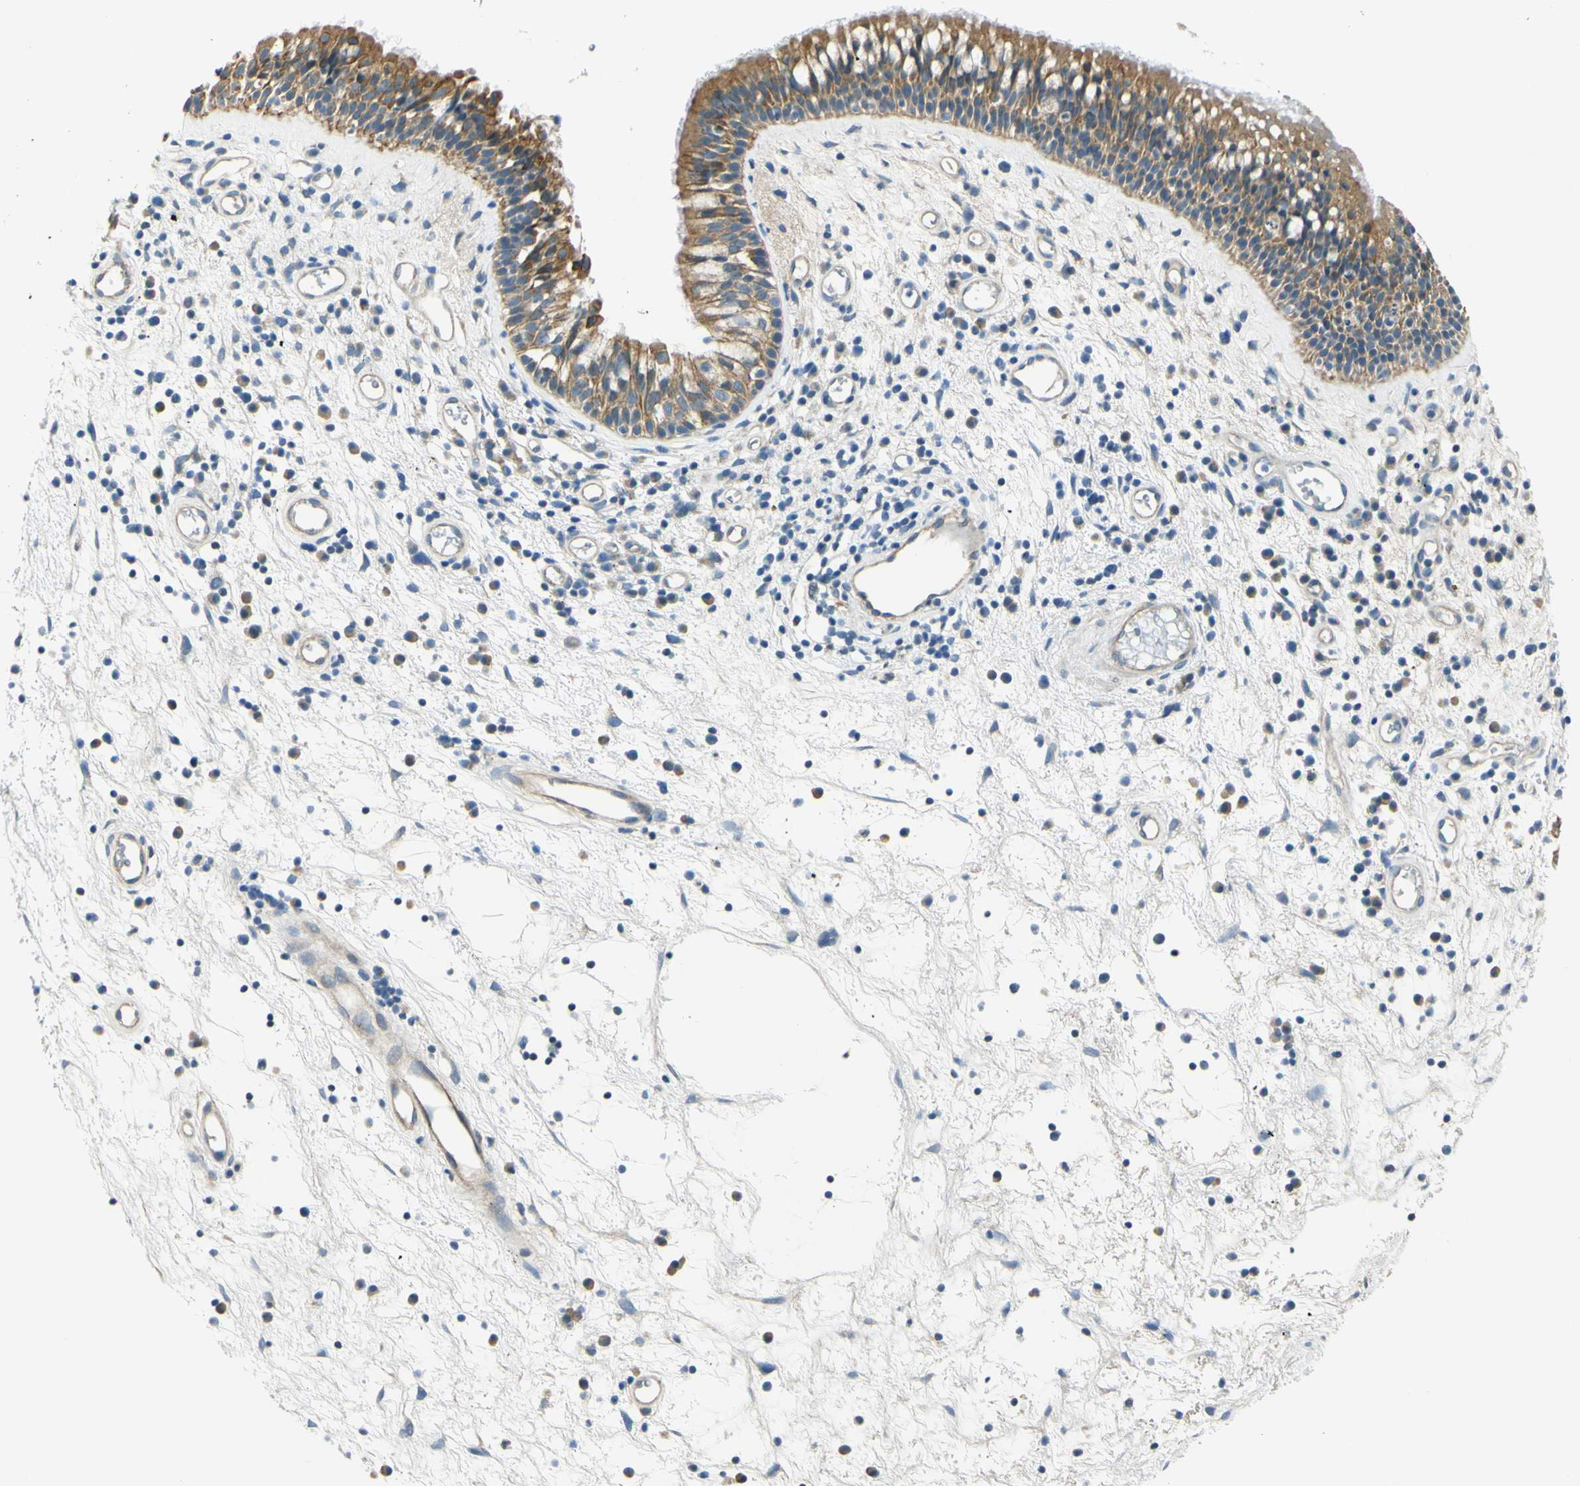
{"staining": {"intensity": "moderate", "quantity": ">75%", "location": "cytoplasmic/membranous"}, "tissue": "nasopharynx", "cell_type": "Respiratory epithelial cells", "image_type": "normal", "snomed": [{"axis": "morphology", "description": "Normal tissue, NOS"}, {"axis": "morphology", "description": "Inflammation, NOS"}, {"axis": "topography", "description": "Nasopharynx"}], "caption": "High-magnification brightfield microscopy of benign nasopharynx stained with DAB (3,3'-diaminobenzidine) (brown) and counterstained with hematoxylin (blue). respiratory epithelial cells exhibit moderate cytoplasmic/membranous expression is seen in about>75% of cells. The staining was performed using DAB to visualize the protein expression in brown, while the nuclei were stained in blue with hematoxylin (Magnification: 20x).", "gene": "LAMA3", "patient": {"sex": "male", "age": 48}}